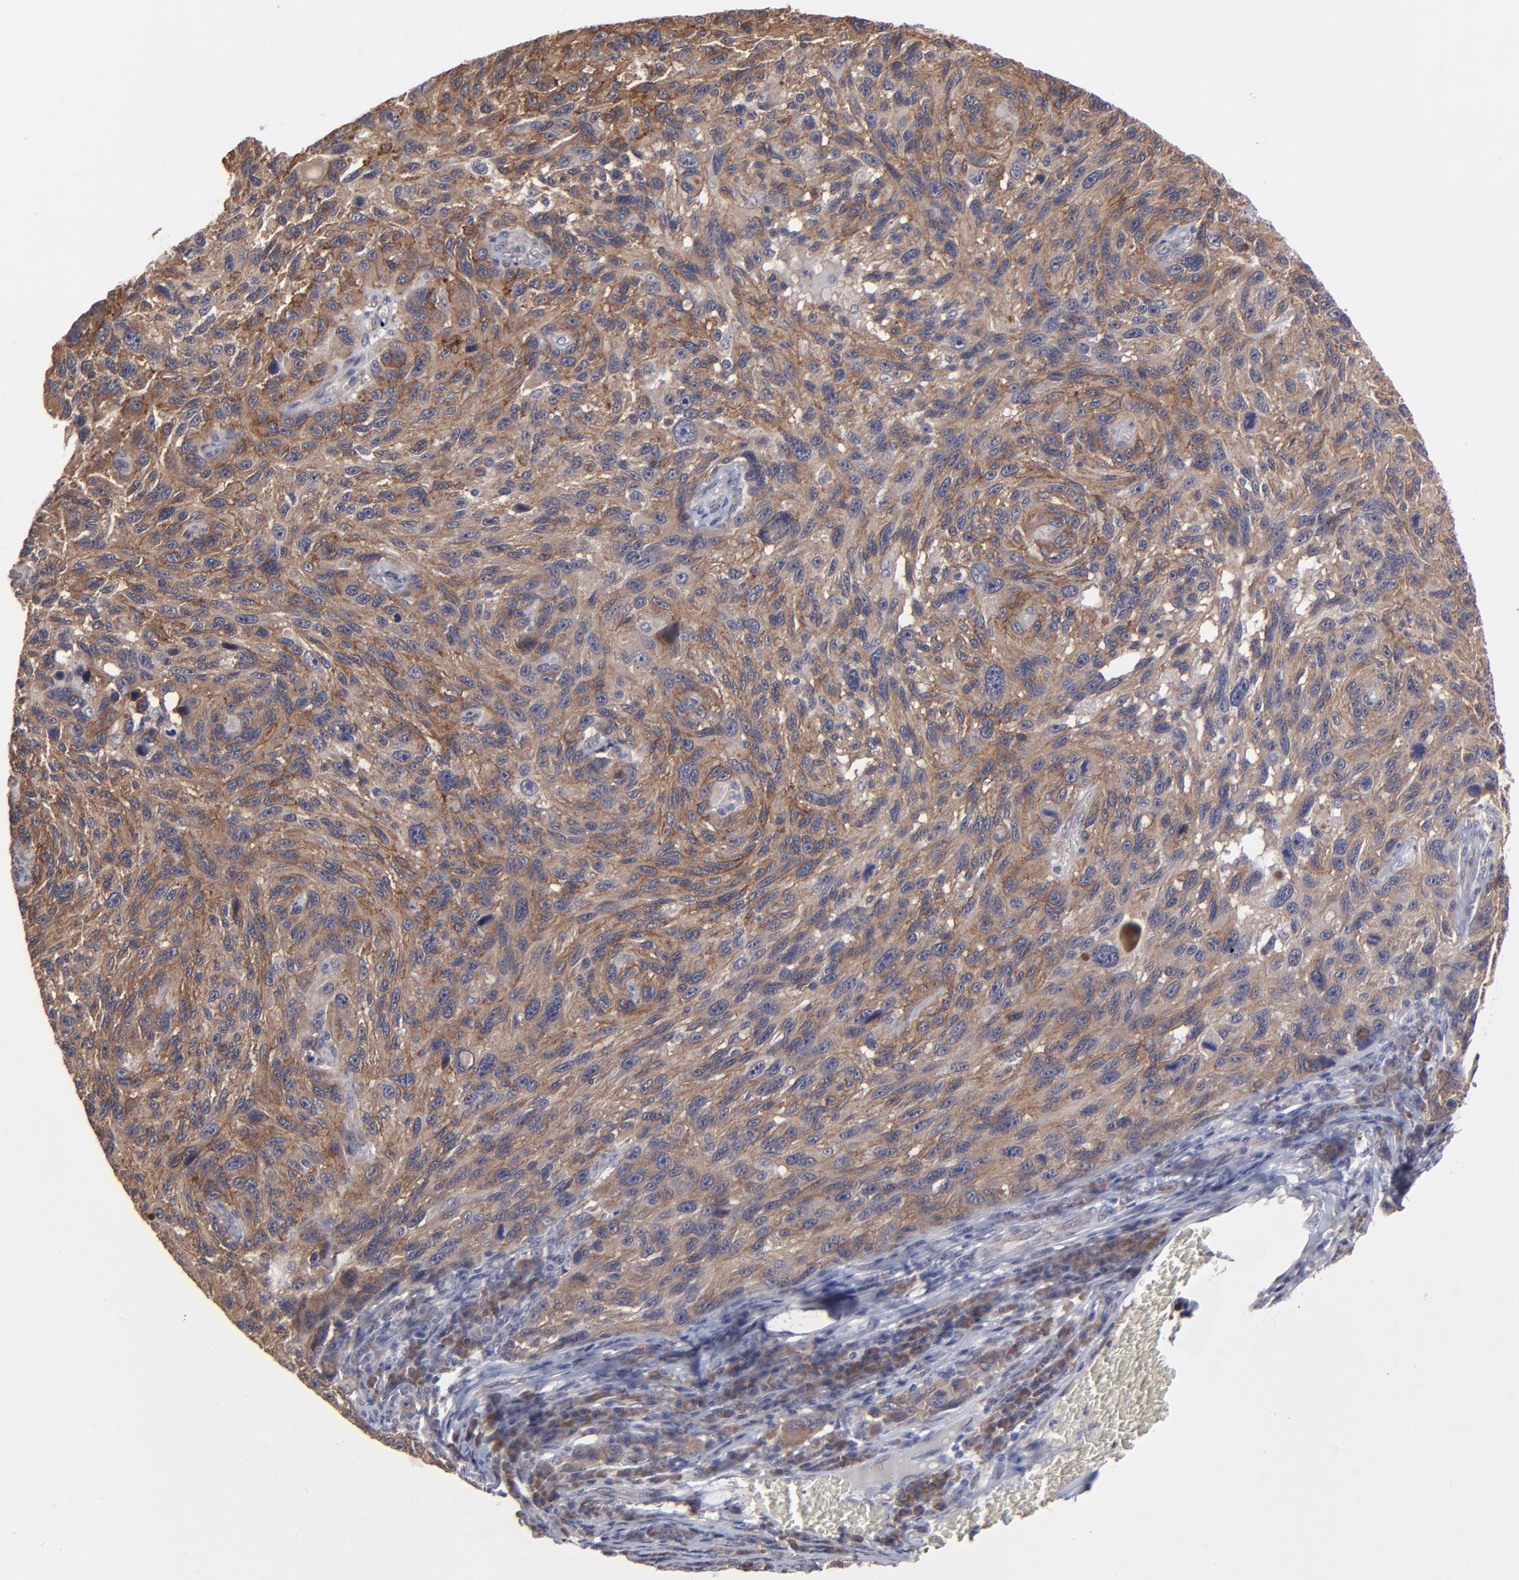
{"staining": {"intensity": "moderate", "quantity": ">75%", "location": "cytoplasmic/membranous"}, "tissue": "melanoma", "cell_type": "Tumor cells", "image_type": "cancer", "snomed": [{"axis": "morphology", "description": "Malignant melanoma, NOS"}, {"axis": "topography", "description": "Skin"}], "caption": "Protein staining demonstrates moderate cytoplasmic/membranous expression in about >75% of tumor cells in malignant melanoma.", "gene": "CHL1", "patient": {"sex": "male", "age": 53}}